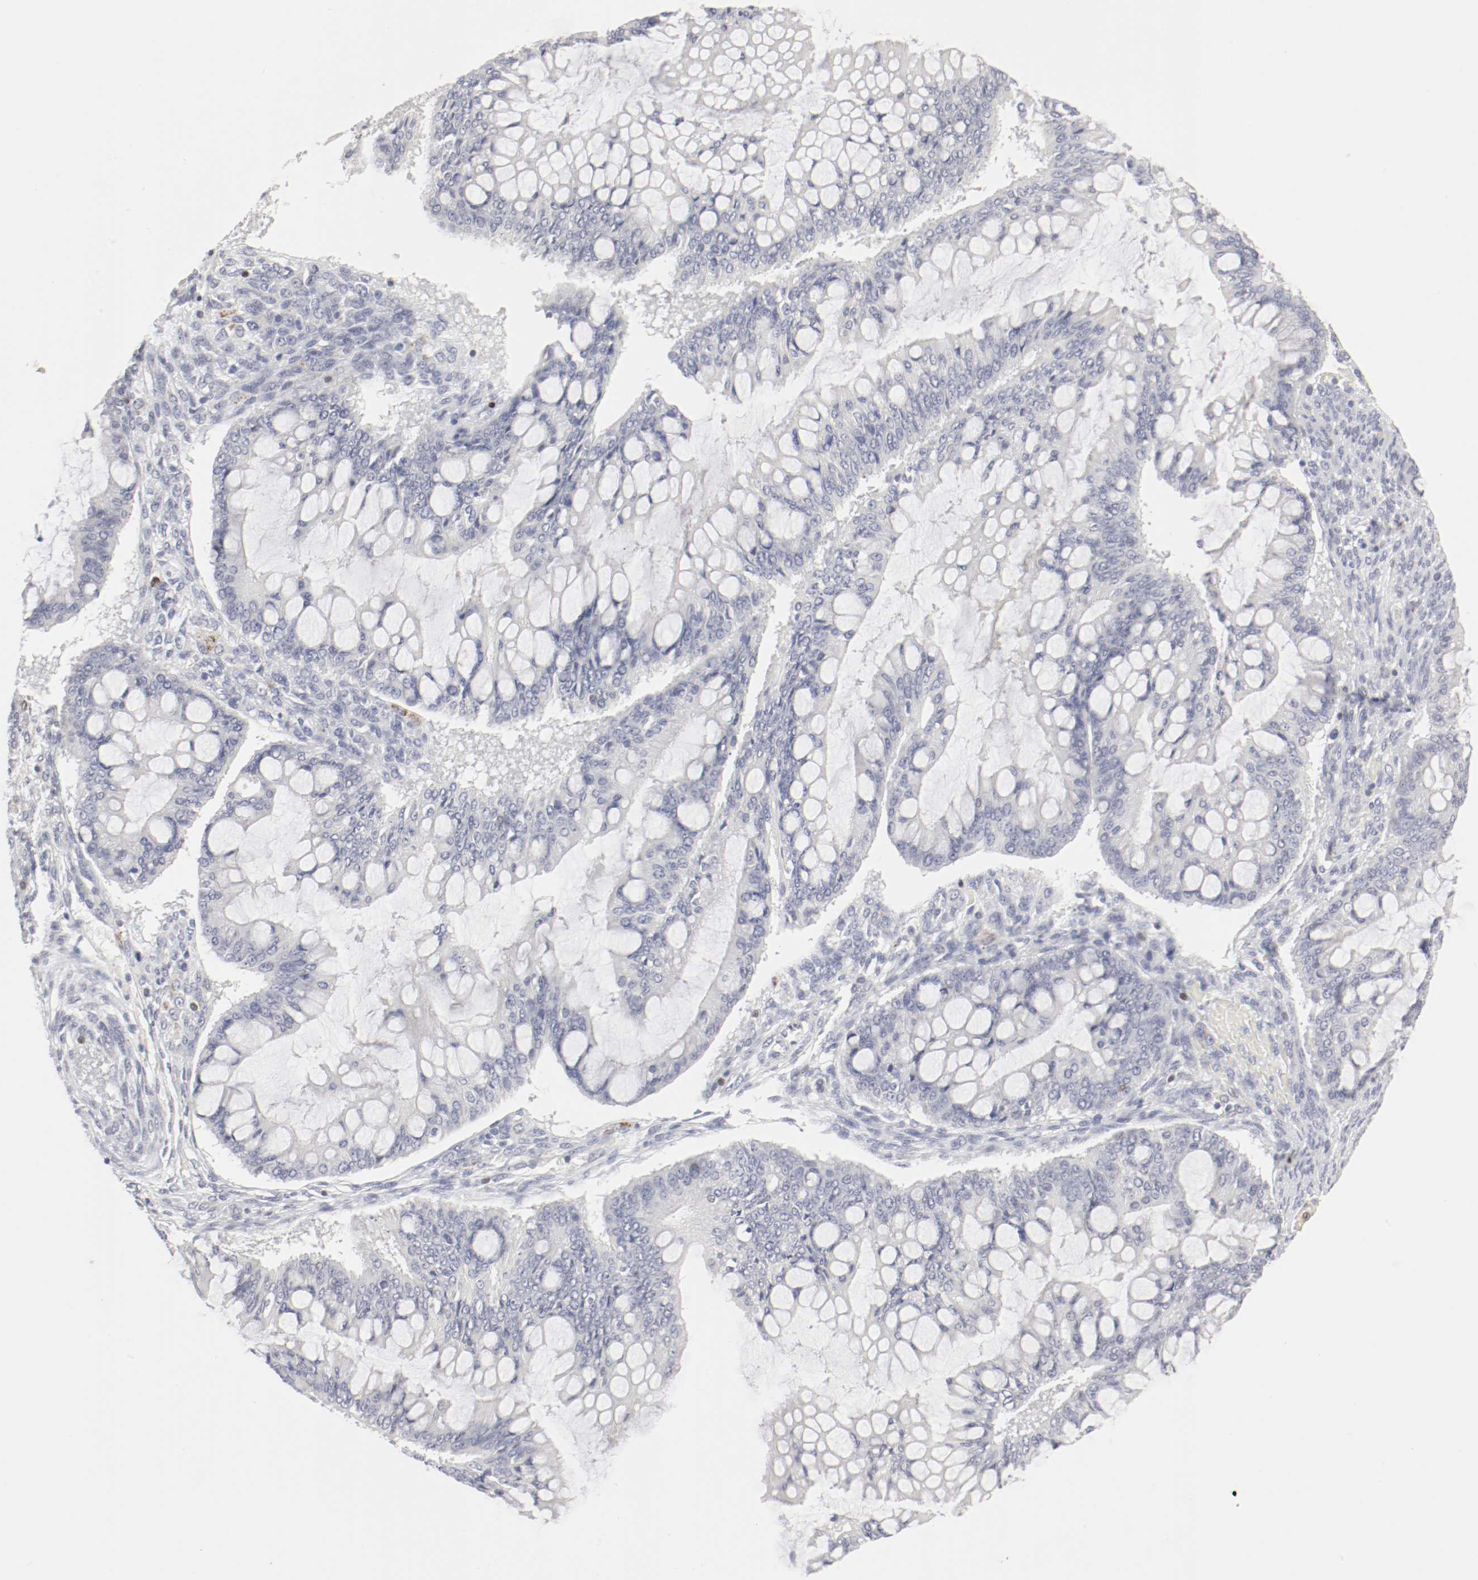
{"staining": {"intensity": "negative", "quantity": "none", "location": "none"}, "tissue": "ovarian cancer", "cell_type": "Tumor cells", "image_type": "cancer", "snomed": [{"axis": "morphology", "description": "Cystadenocarcinoma, mucinous, NOS"}, {"axis": "topography", "description": "Ovary"}], "caption": "A histopathology image of ovarian cancer stained for a protein shows no brown staining in tumor cells. The staining is performed using DAB (3,3'-diaminobenzidine) brown chromogen with nuclei counter-stained in using hematoxylin.", "gene": "ITGAX", "patient": {"sex": "female", "age": 73}}